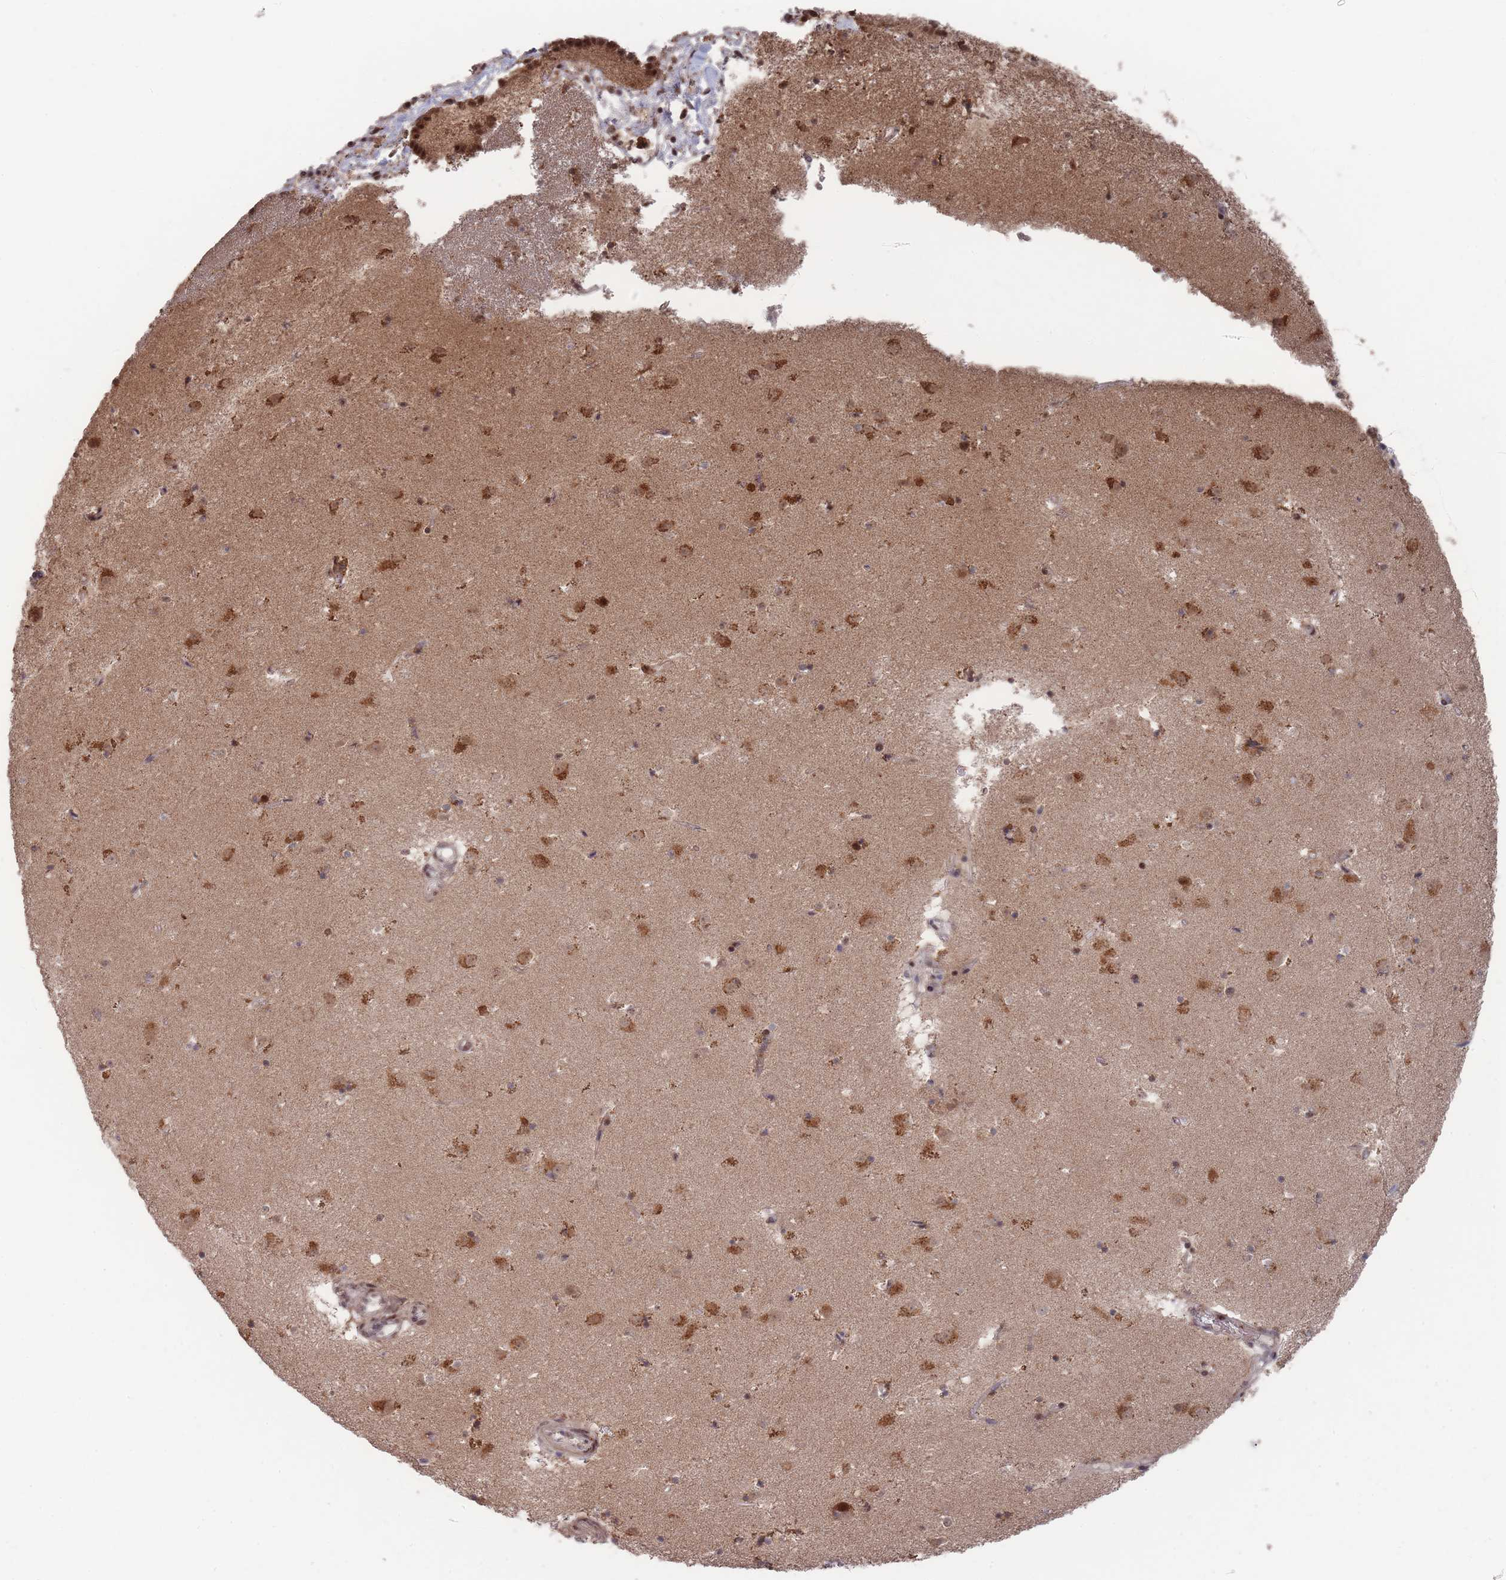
{"staining": {"intensity": "moderate", "quantity": "<25%", "location": "cytoplasmic/membranous"}, "tissue": "caudate", "cell_type": "Glial cells", "image_type": "normal", "snomed": [{"axis": "morphology", "description": "Normal tissue, NOS"}, {"axis": "topography", "description": "Lateral ventricle wall"}], "caption": "This is a micrograph of immunohistochemistry staining of benign caudate, which shows moderate positivity in the cytoplasmic/membranous of glial cells.", "gene": "SF3B1", "patient": {"sex": "male", "age": 58}}